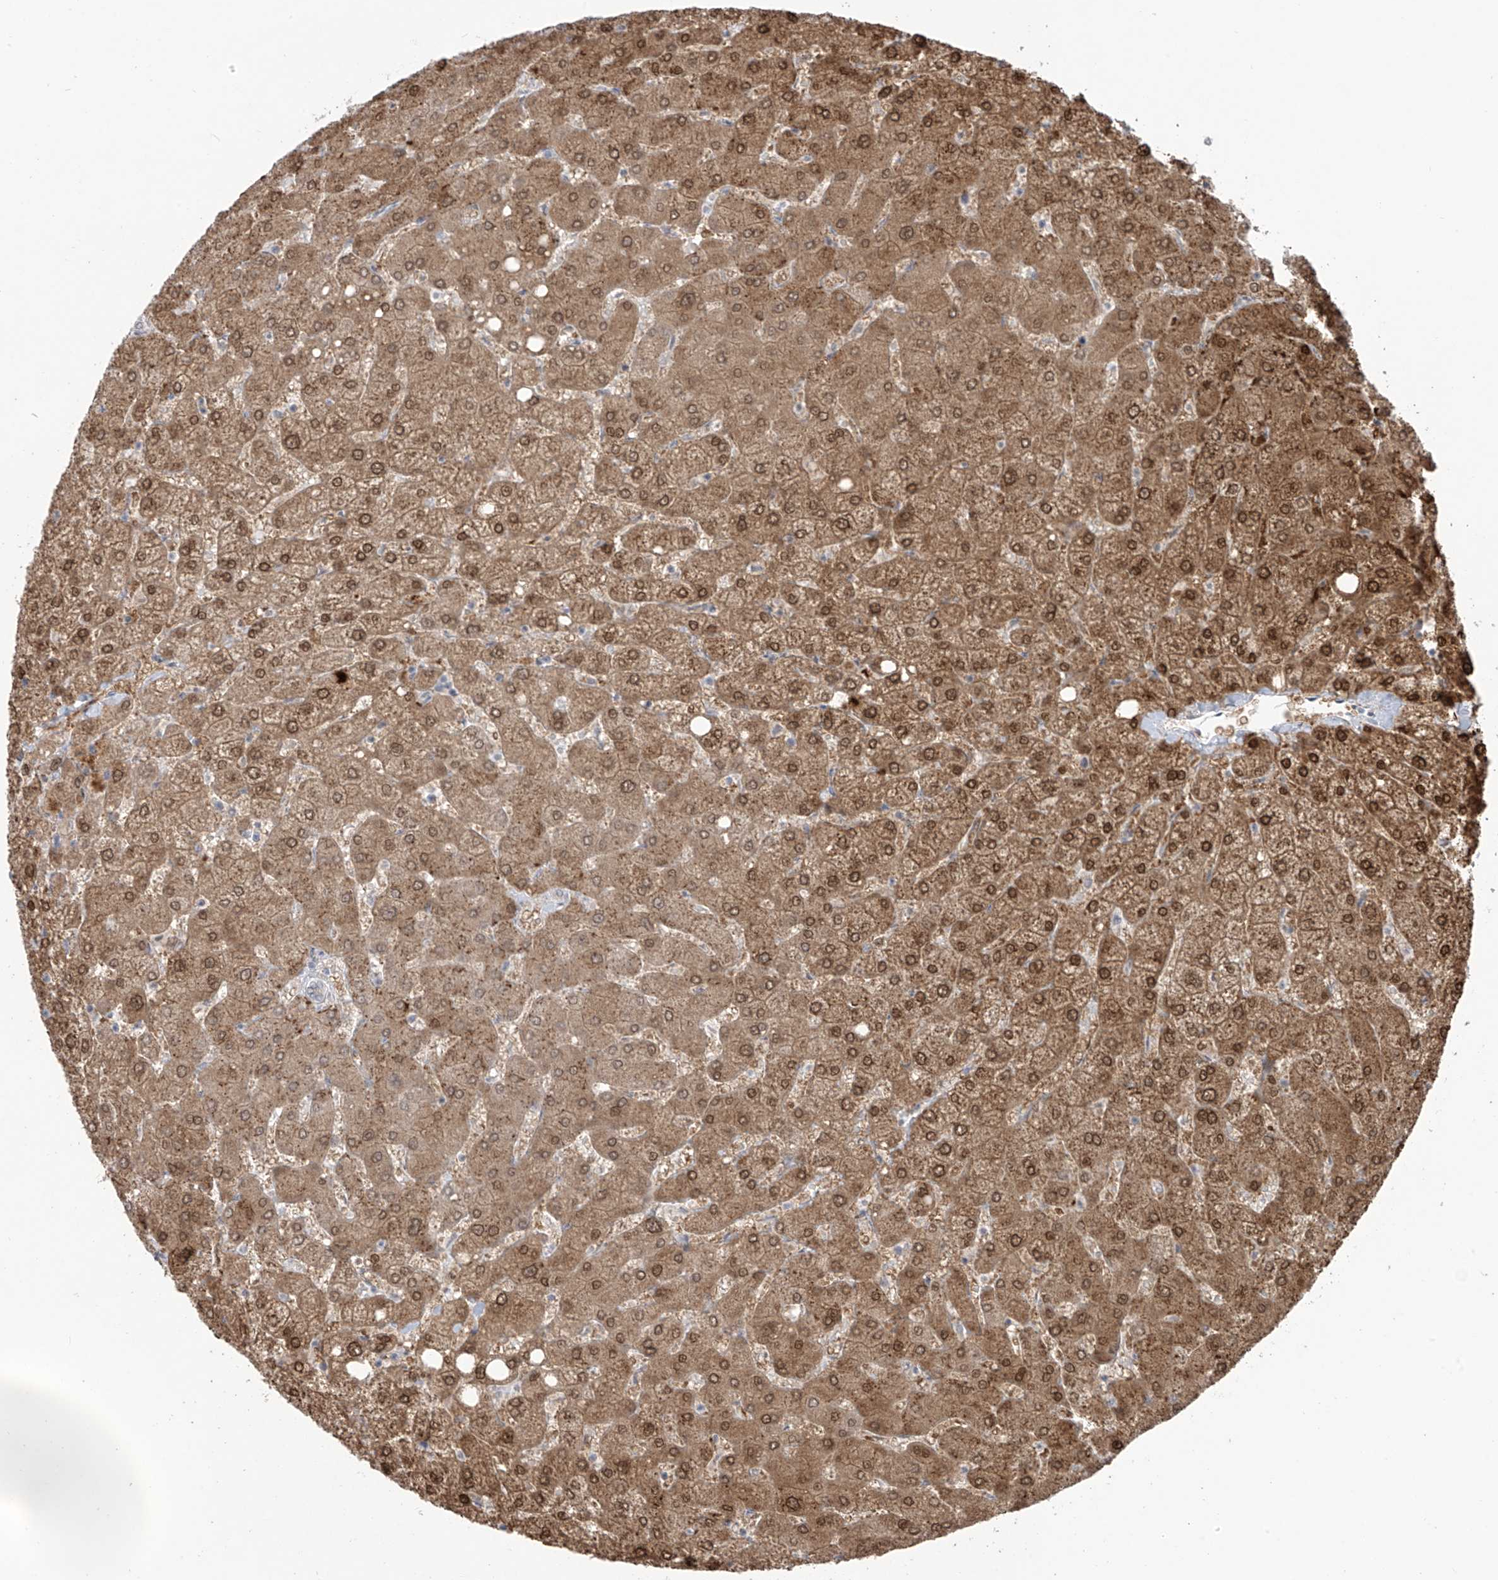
{"staining": {"intensity": "negative", "quantity": "none", "location": "none"}, "tissue": "liver", "cell_type": "Cholangiocytes", "image_type": "normal", "snomed": [{"axis": "morphology", "description": "Normal tissue, NOS"}, {"axis": "topography", "description": "Liver"}], "caption": "A photomicrograph of liver stained for a protein exhibits no brown staining in cholangiocytes. (Brightfield microscopy of DAB (3,3'-diaminobenzidine) immunohistochemistry (IHC) at high magnification).", "gene": "OGT", "patient": {"sex": "female", "age": 54}}